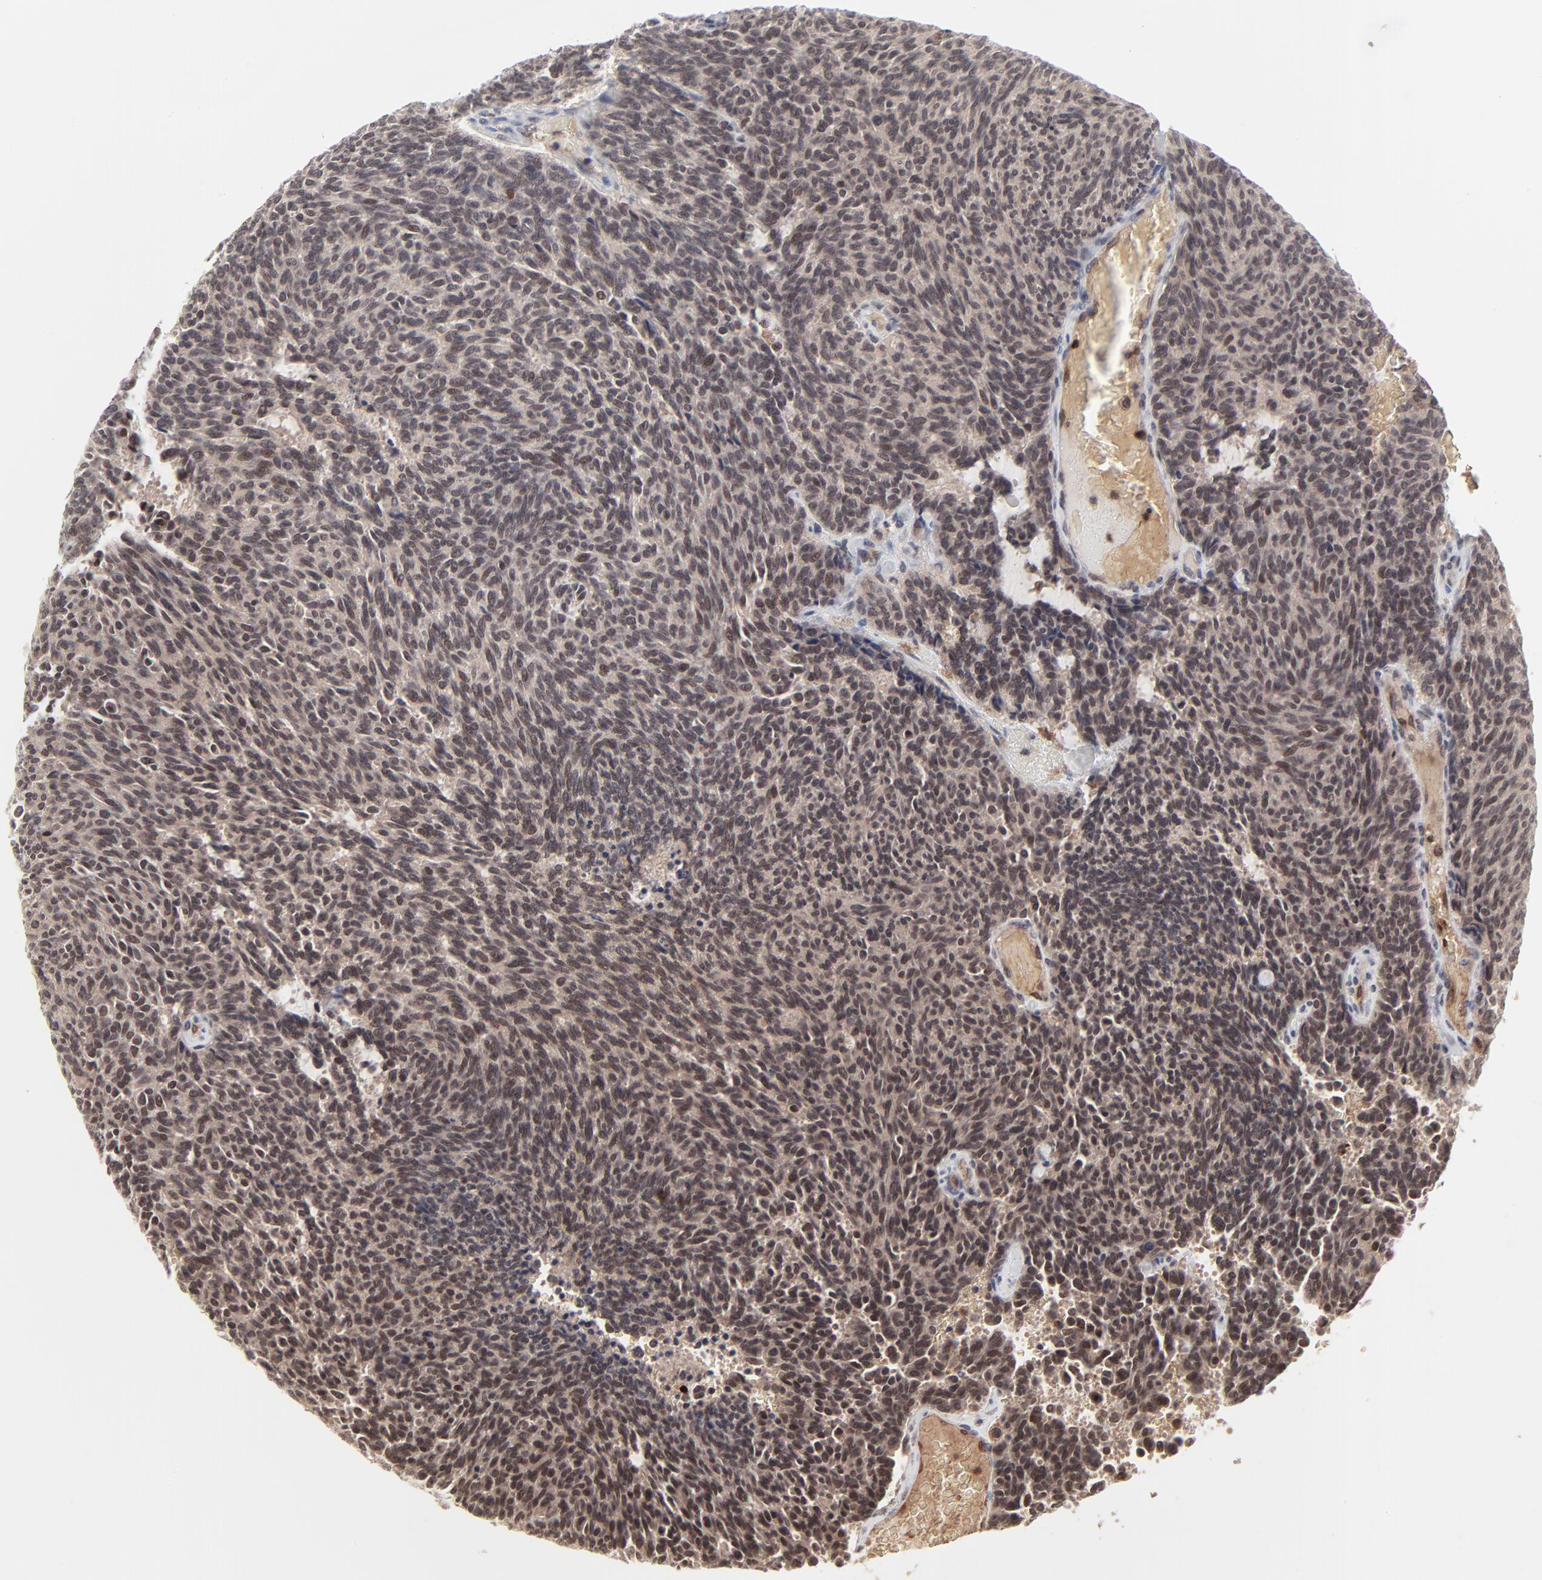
{"staining": {"intensity": "moderate", "quantity": ">75%", "location": "cytoplasmic/membranous,nuclear"}, "tissue": "carcinoid", "cell_type": "Tumor cells", "image_type": "cancer", "snomed": [{"axis": "morphology", "description": "Carcinoid, malignant, NOS"}, {"axis": "topography", "description": "Pancreas"}], "caption": "Human carcinoid stained for a protein (brown) displays moderate cytoplasmic/membranous and nuclear positive positivity in about >75% of tumor cells.", "gene": "CASP10", "patient": {"sex": "female", "age": 54}}